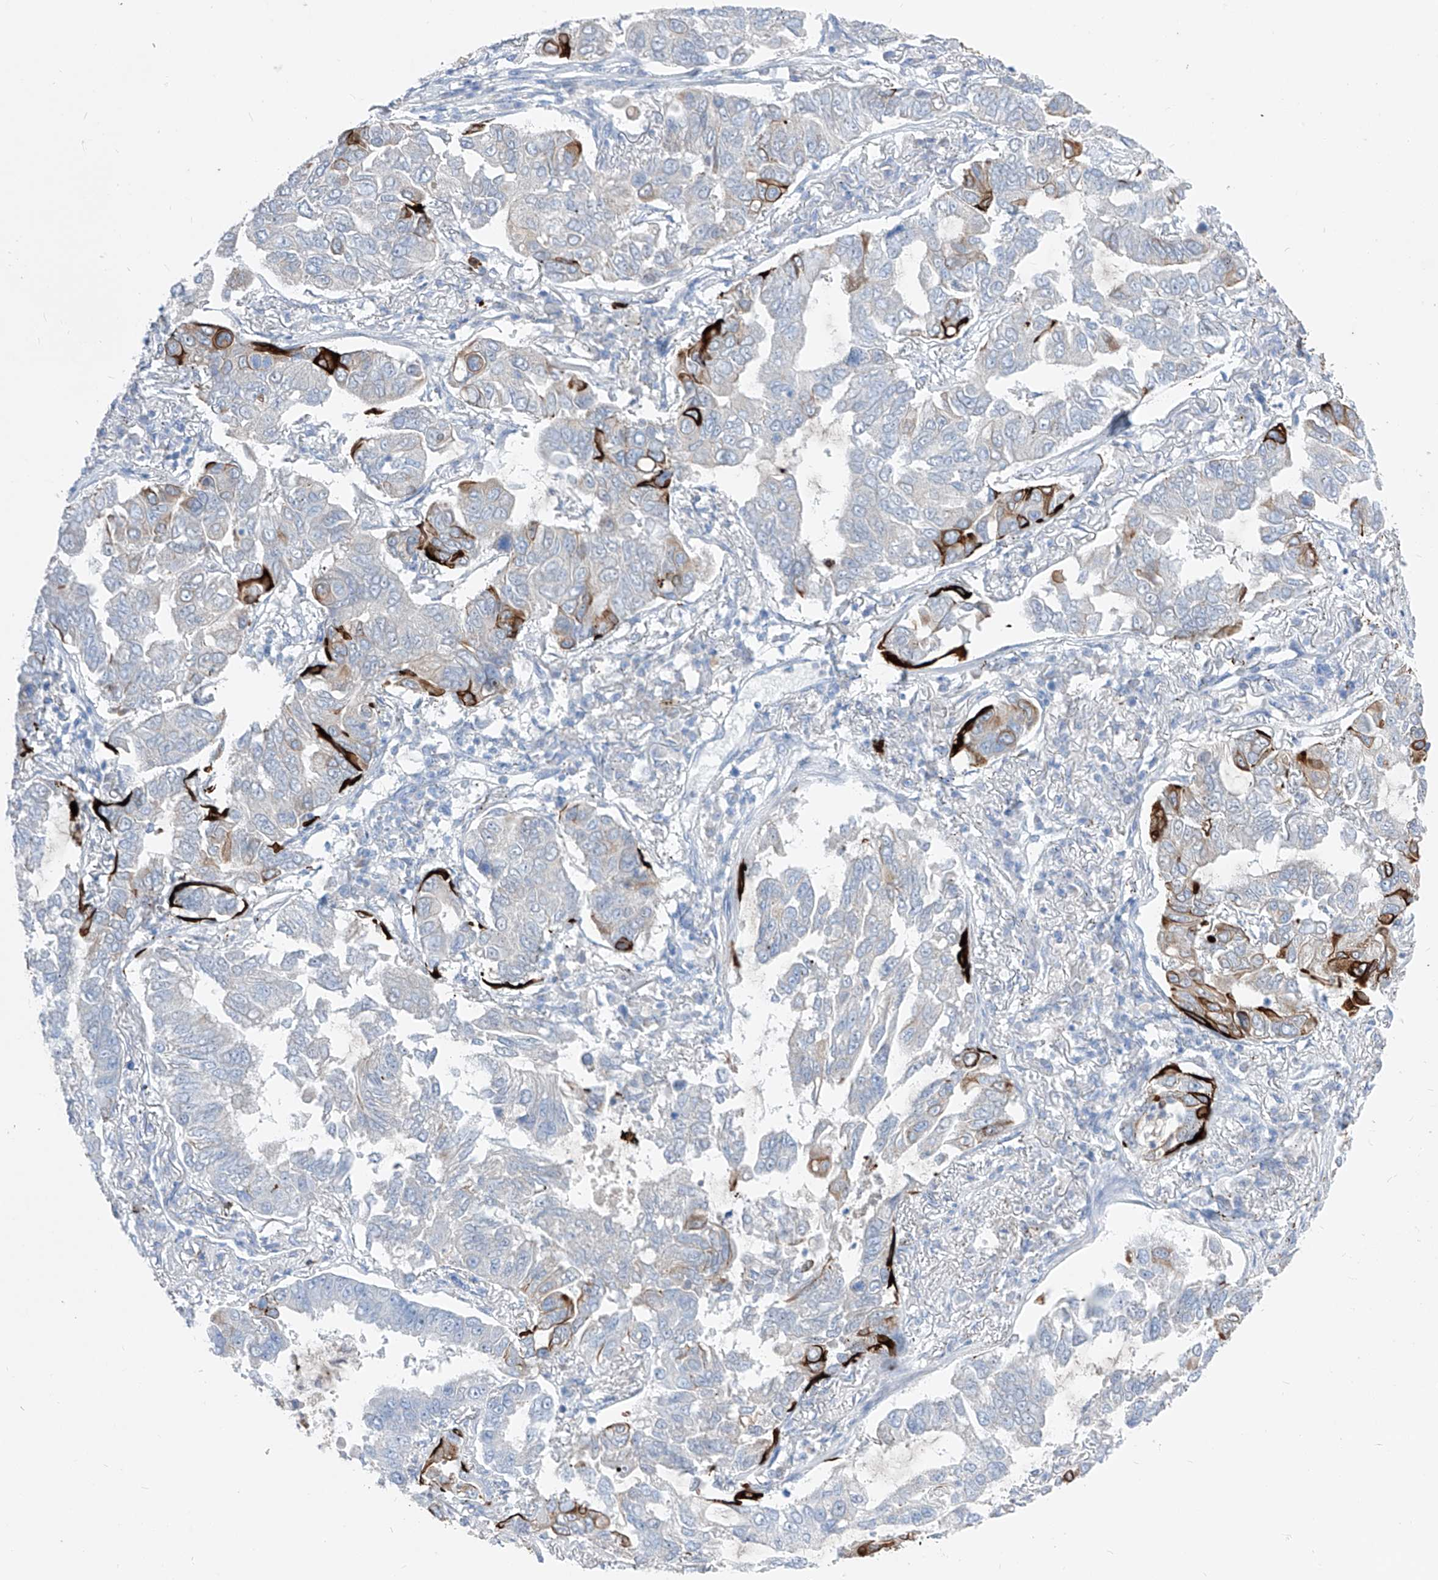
{"staining": {"intensity": "strong", "quantity": "<25%", "location": "cytoplasmic/membranous"}, "tissue": "lung cancer", "cell_type": "Tumor cells", "image_type": "cancer", "snomed": [{"axis": "morphology", "description": "Adenocarcinoma, NOS"}, {"axis": "topography", "description": "Lung"}], "caption": "This micrograph reveals immunohistochemistry staining of adenocarcinoma (lung), with medium strong cytoplasmic/membranous staining in about <25% of tumor cells.", "gene": "FRS3", "patient": {"sex": "male", "age": 64}}